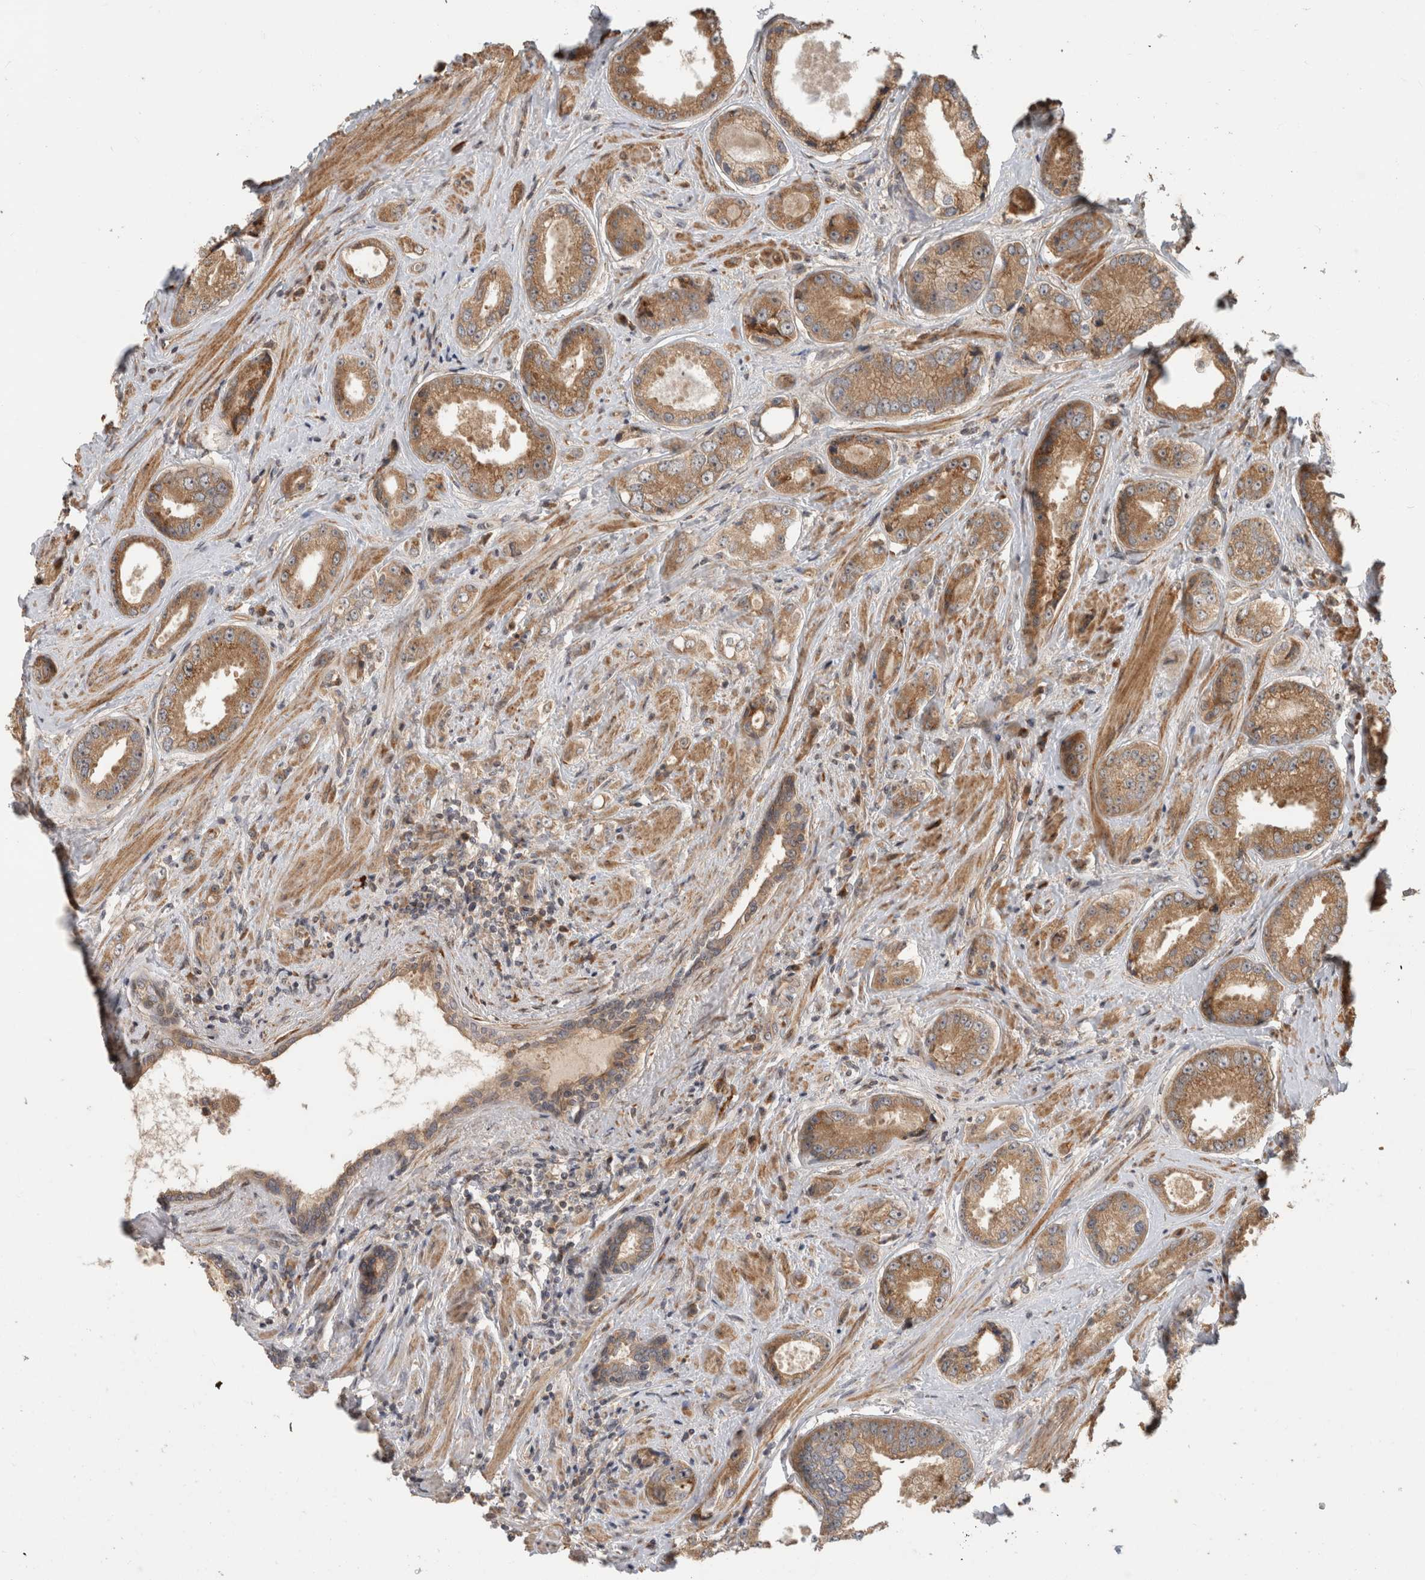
{"staining": {"intensity": "moderate", "quantity": ">75%", "location": "cytoplasmic/membranous"}, "tissue": "prostate cancer", "cell_type": "Tumor cells", "image_type": "cancer", "snomed": [{"axis": "morphology", "description": "Adenocarcinoma, High grade"}, {"axis": "topography", "description": "Prostate"}], "caption": "This photomicrograph displays prostate cancer stained with IHC to label a protein in brown. The cytoplasmic/membranous of tumor cells show moderate positivity for the protein. Nuclei are counter-stained blue.", "gene": "PCDHB15", "patient": {"sex": "male", "age": 61}}